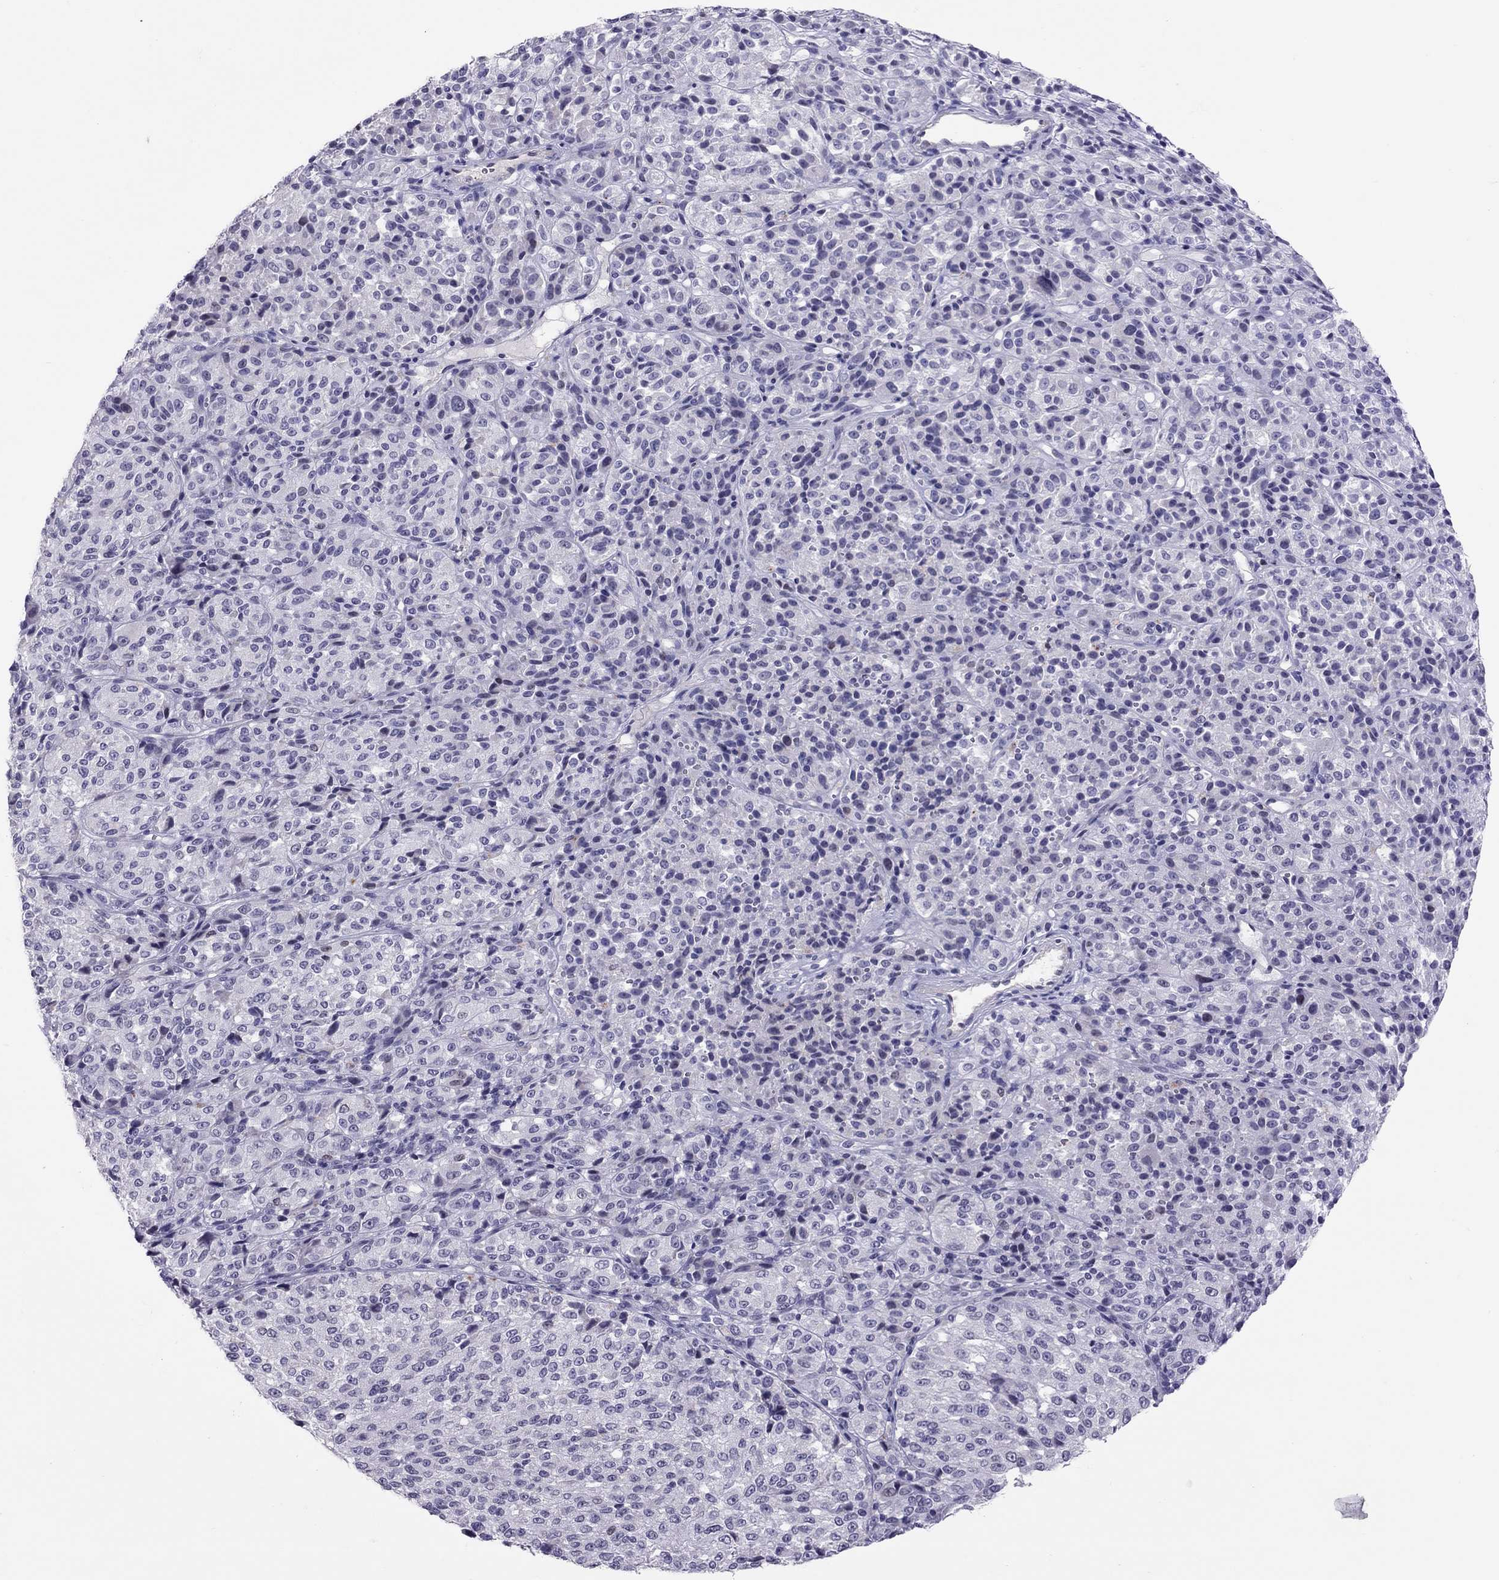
{"staining": {"intensity": "negative", "quantity": "none", "location": "none"}, "tissue": "melanoma", "cell_type": "Tumor cells", "image_type": "cancer", "snomed": [{"axis": "morphology", "description": "Malignant melanoma, Metastatic site"}, {"axis": "topography", "description": "Brain"}], "caption": "This histopathology image is of melanoma stained with immunohistochemistry (IHC) to label a protein in brown with the nuclei are counter-stained blue. There is no staining in tumor cells.", "gene": "JHY", "patient": {"sex": "female", "age": 56}}